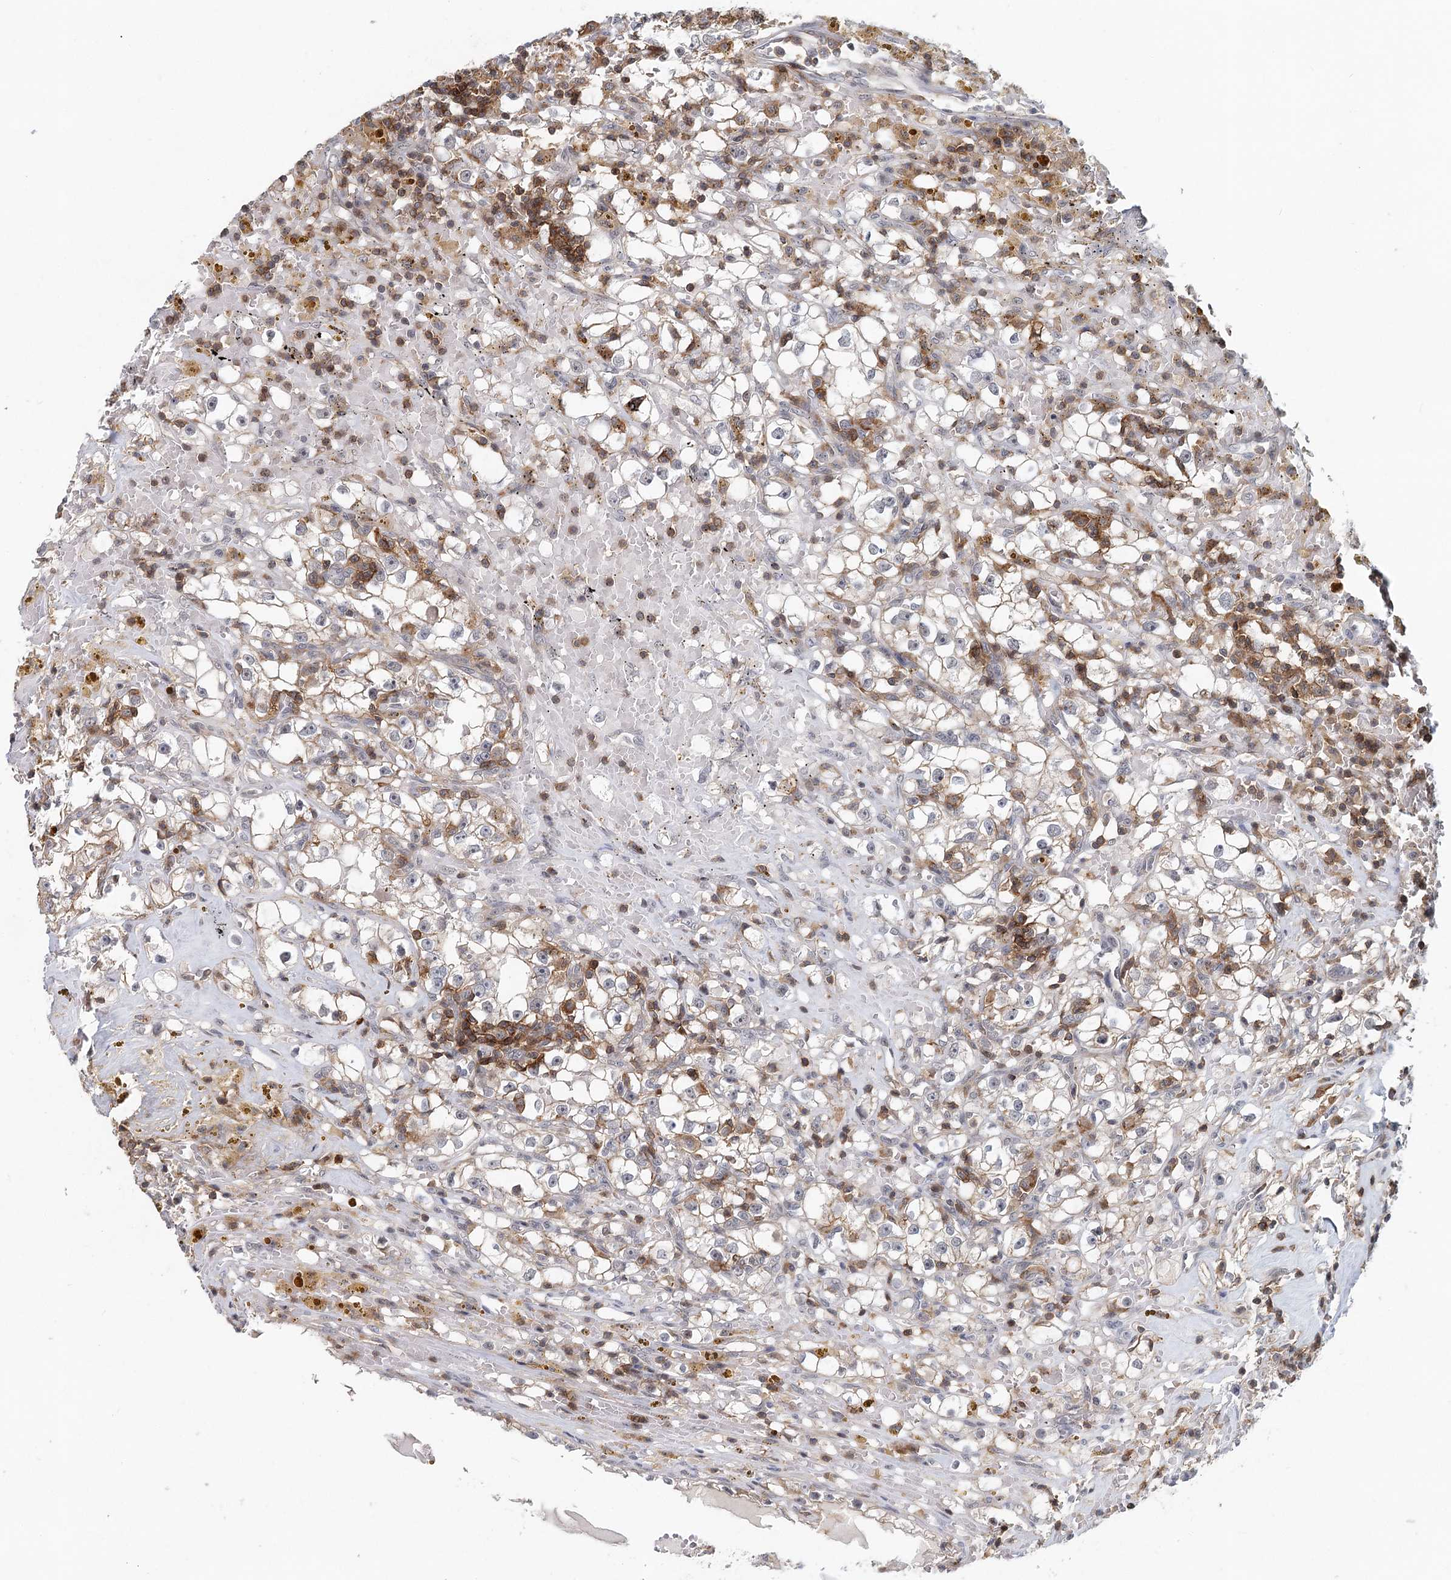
{"staining": {"intensity": "negative", "quantity": "none", "location": "none"}, "tissue": "renal cancer", "cell_type": "Tumor cells", "image_type": "cancer", "snomed": [{"axis": "morphology", "description": "Adenocarcinoma, NOS"}, {"axis": "topography", "description": "Kidney"}], "caption": "Human adenocarcinoma (renal) stained for a protein using immunohistochemistry (IHC) reveals no staining in tumor cells.", "gene": "CDC42SE2", "patient": {"sex": "male", "age": 56}}